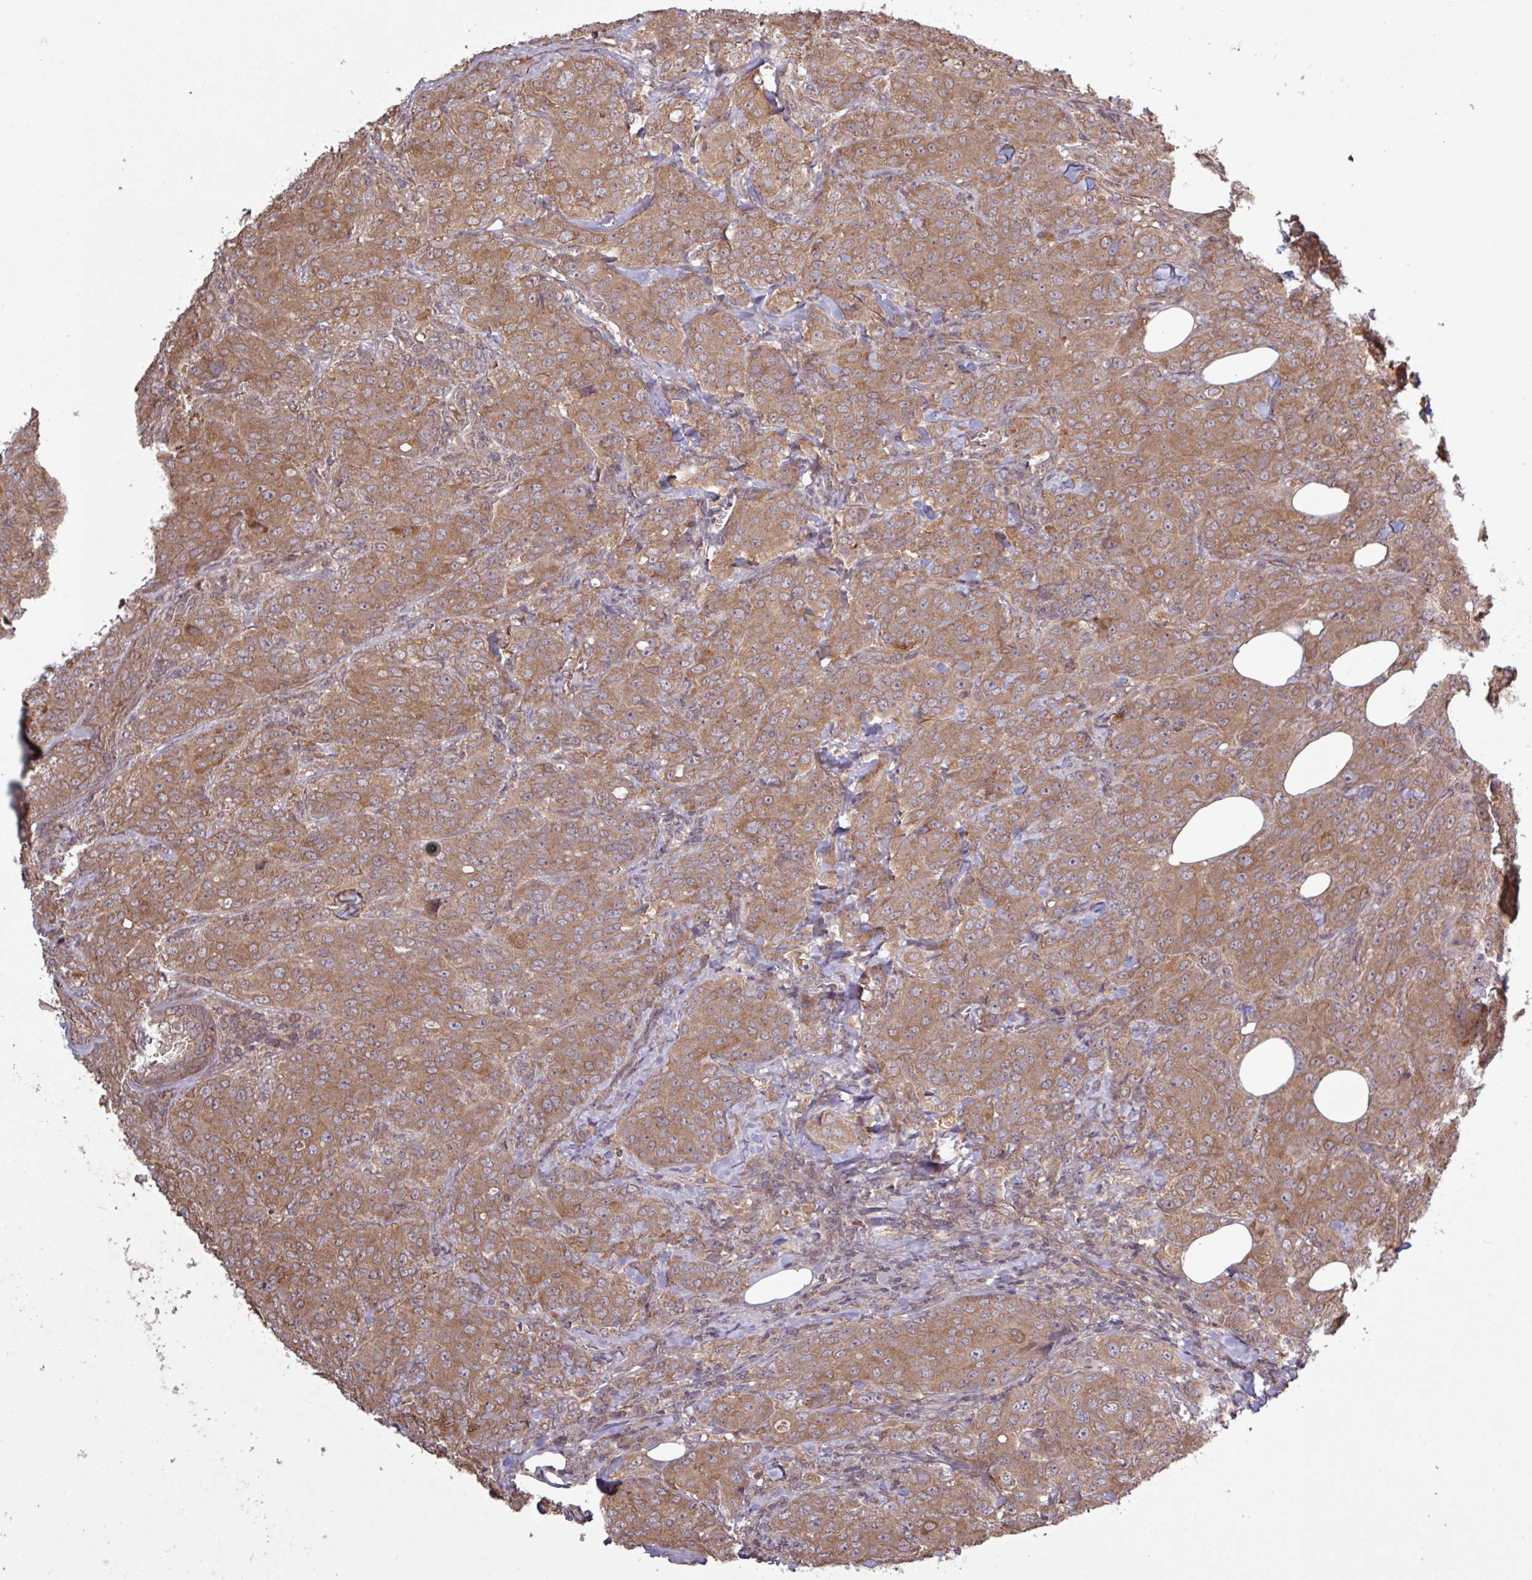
{"staining": {"intensity": "moderate", "quantity": ">75%", "location": "cytoplasmic/membranous"}, "tissue": "breast cancer", "cell_type": "Tumor cells", "image_type": "cancer", "snomed": [{"axis": "morphology", "description": "Duct carcinoma"}, {"axis": "topography", "description": "Breast"}], "caption": "Human breast cancer stained with a brown dye displays moderate cytoplasmic/membranous positive positivity in approximately >75% of tumor cells.", "gene": "TRABD2A", "patient": {"sex": "female", "age": 43}}